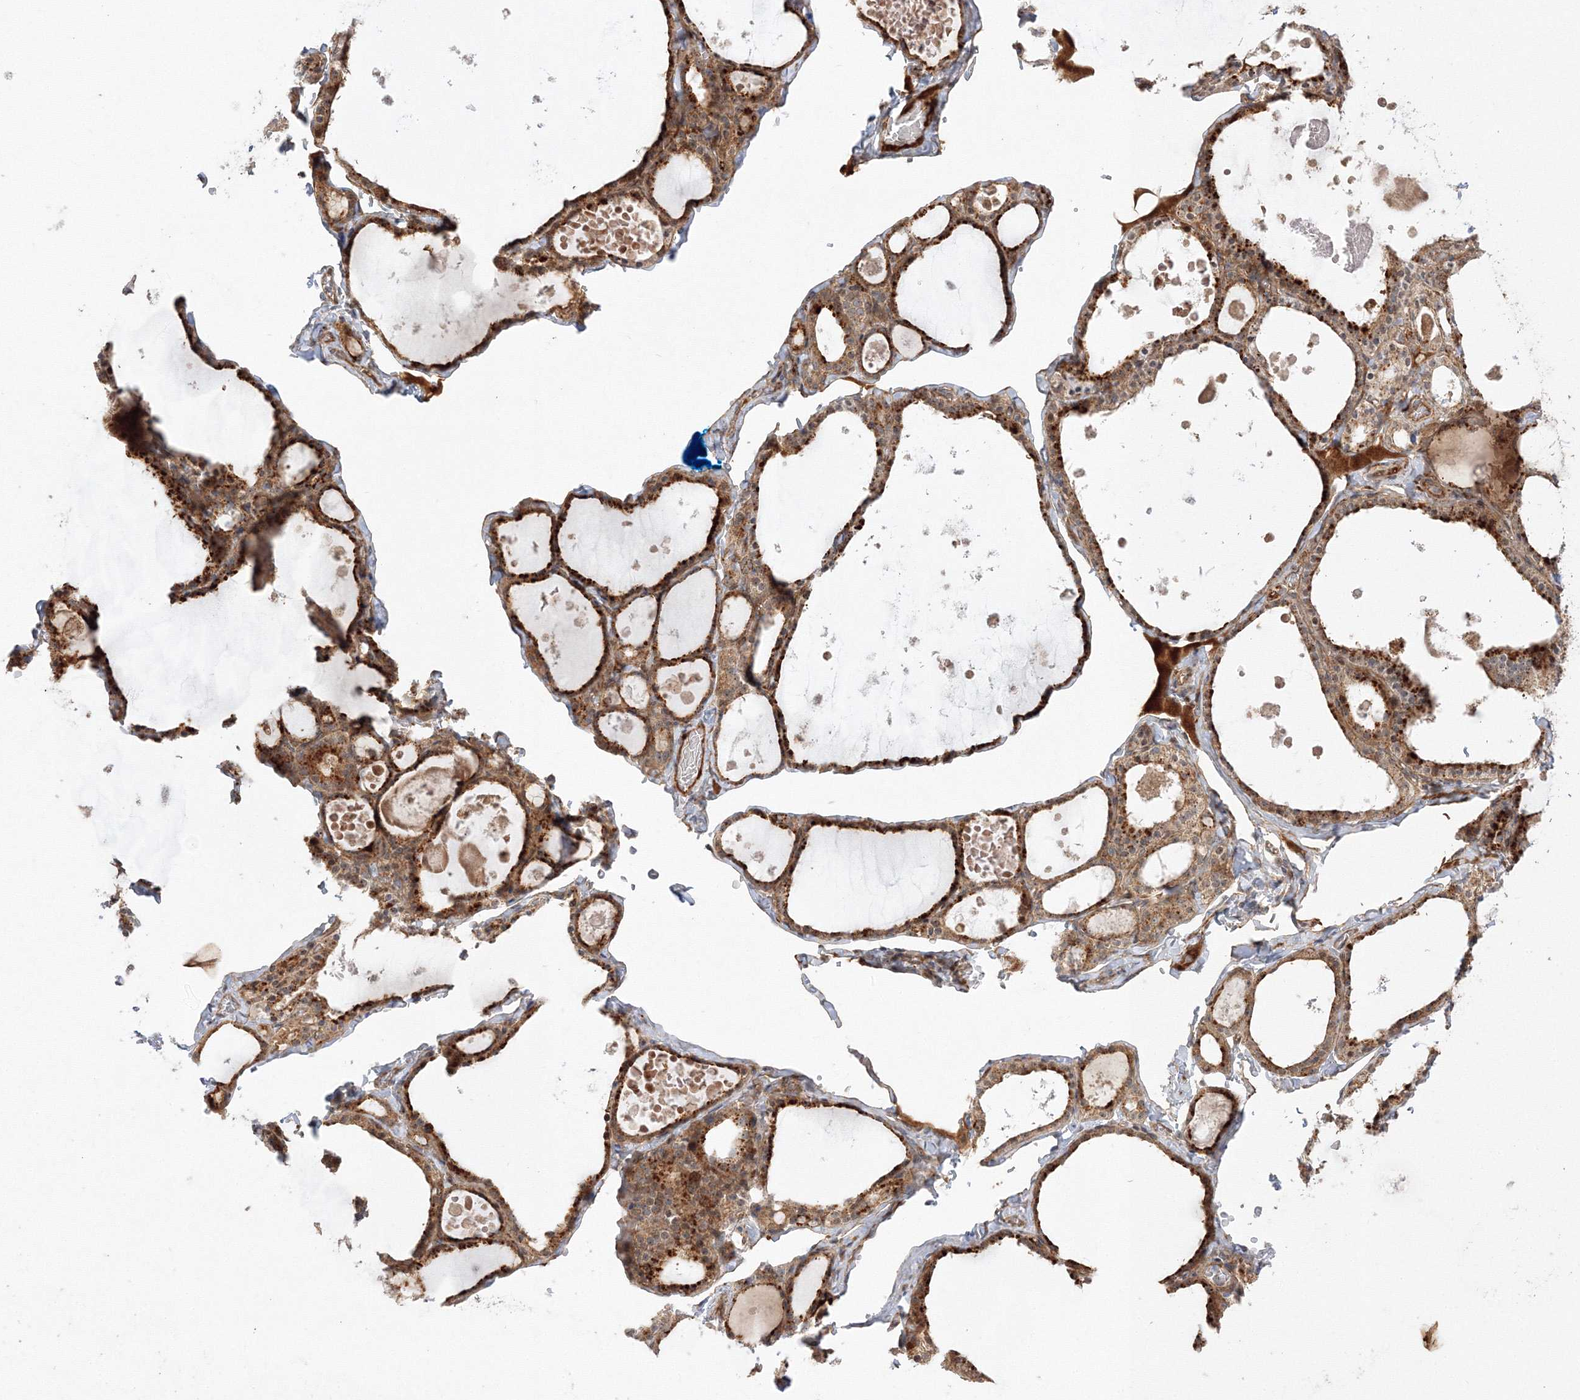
{"staining": {"intensity": "moderate", "quantity": ">75%", "location": "cytoplasmic/membranous,nuclear"}, "tissue": "thyroid gland", "cell_type": "Glandular cells", "image_type": "normal", "snomed": [{"axis": "morphology", "description": "Normal tissue, NOS"}, {"axis": "topography", "description": "Thyroid gland"}], "caption": "The micrograph displays staining of benign thyroid gland, revealing moderate cytoplasmic/membranous,nuclear protein positivity (brown color) within glandular cells. (DAB IHC, brown staining for protein, blue staining for nuclei).", "gene": "NPM3", "patient": {"sex": "male", "age": 56}}